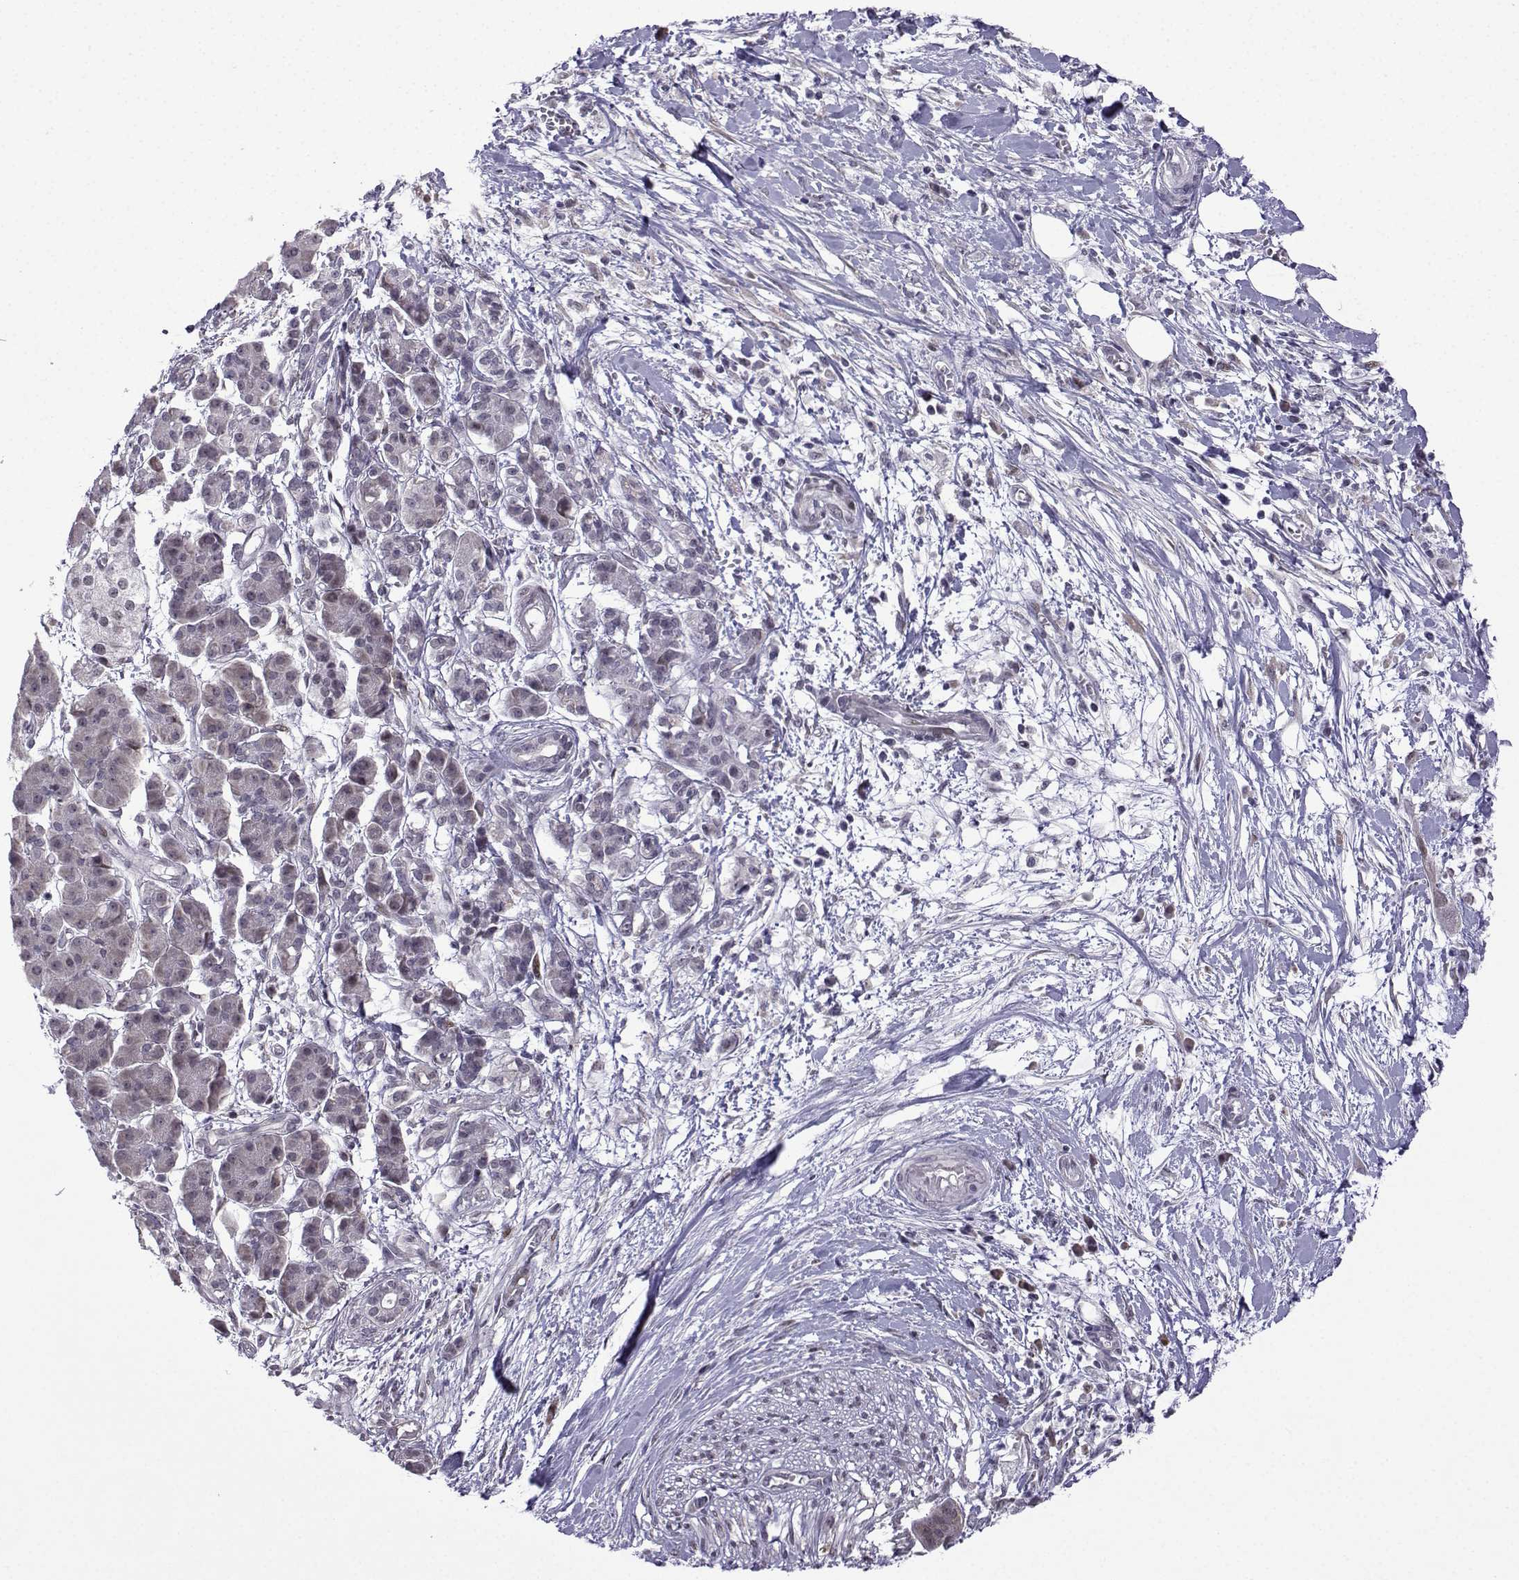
{"staining": {"intensity": "negative", "quantity": "none", "location": "none"}, "tissue": "pancreatic cancer", "cell_type": "Tumor cells", "image_type": "cancer", "snomed": [{"axis": "morphology", "description": "Normal tissue, NOS"}, {"axis": "morphology", "description": "Adenocarcinoma, NOS"}, {"axis": "topography", "description": "Lymph node"}, {"axis": "topography", "description": "Pancreas"}], "caption": "Photomicrograph shows no protein expression in tumor cells of pancreatic cancer tissue.", "gene": "FGF3", "patient": {"sex": "female", "age": 58}}